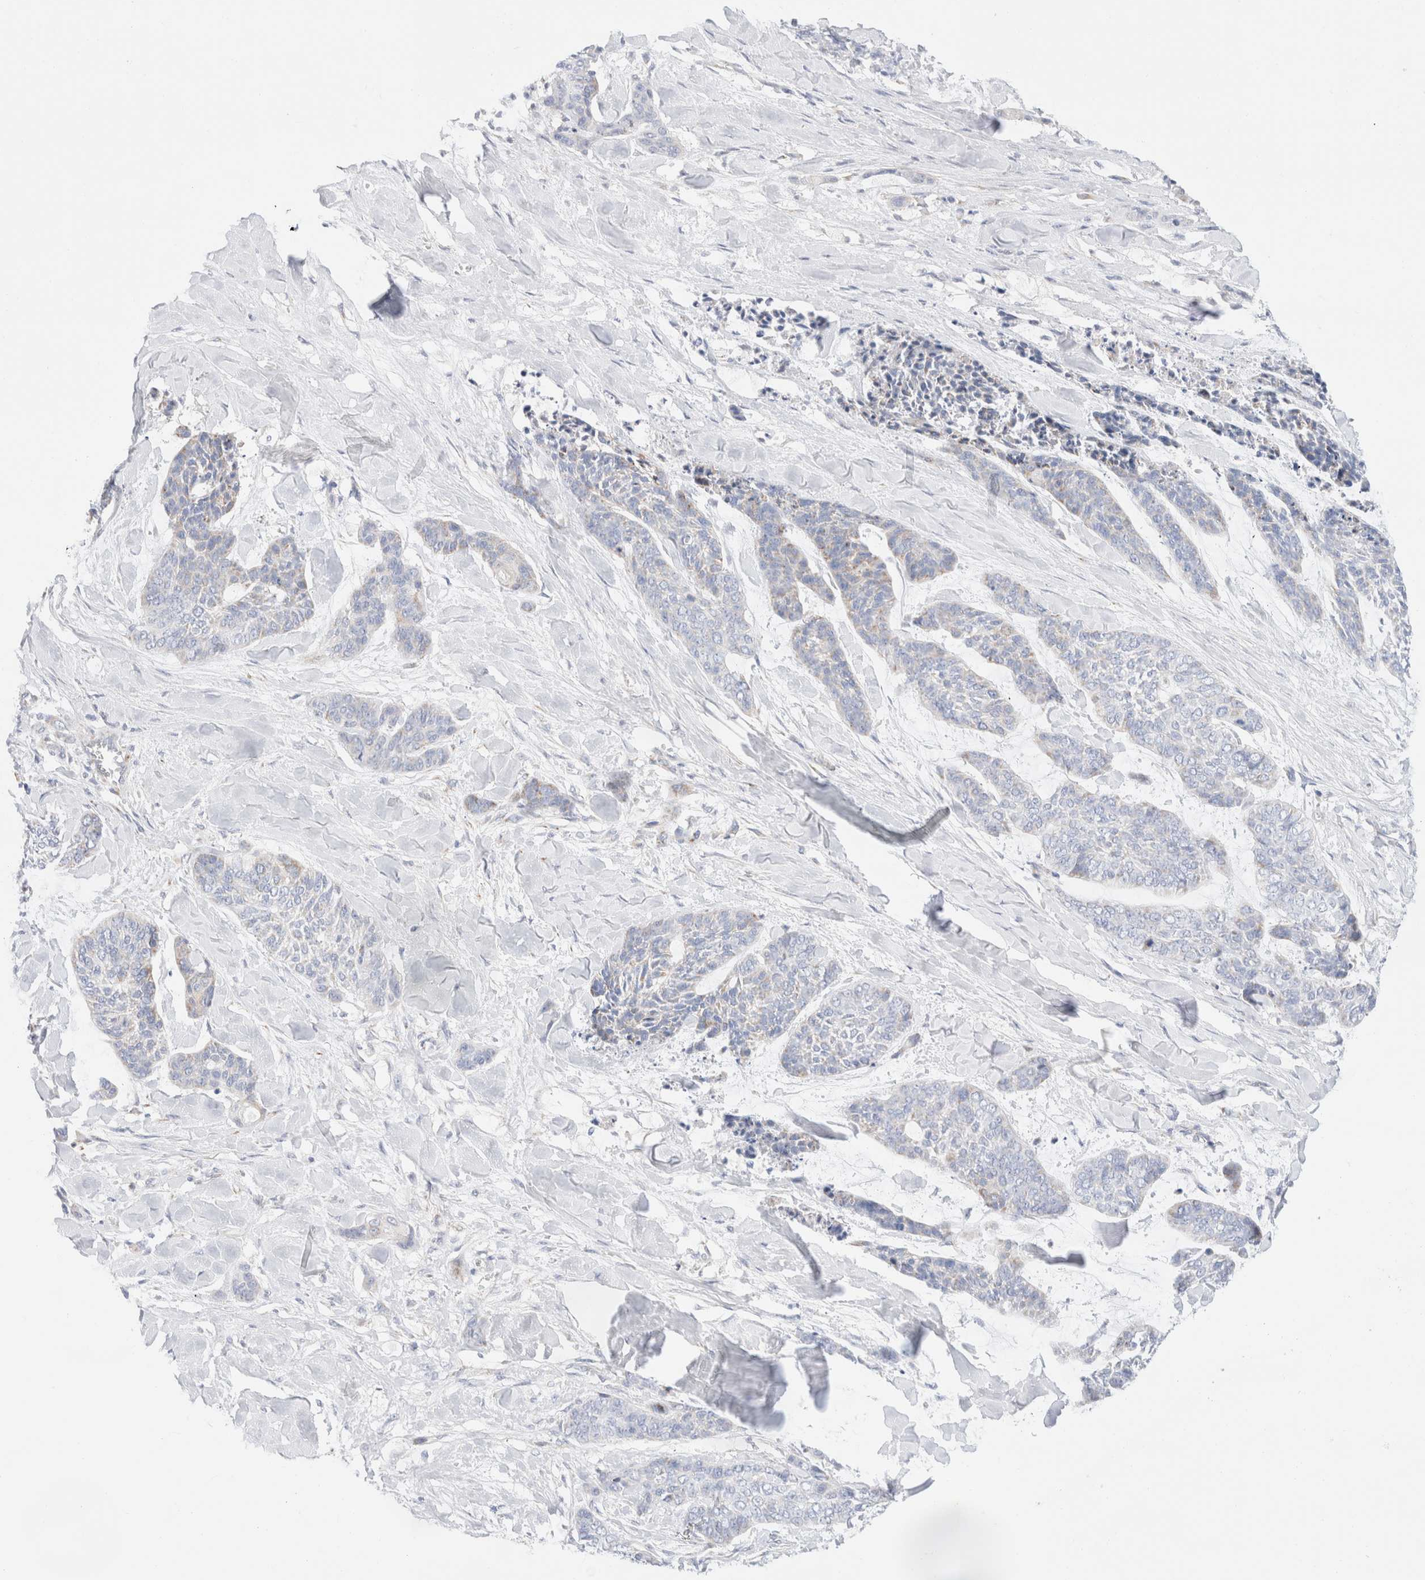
{"staining": {"intensity": "negative", "quantity": "none", "location": "none"}, "tissue": "skin cancer", "cell_type": "Tumor cells", "image_type": "cancer", "snomed": [{"axis": "morphology", "description": "Basal cell carcinoma"}, {"axis": "topography", "description": "Skin"}], "caption": "Skin basal cell carcinoma was stained to show a protein in brown. There is no significant positivity in tumor cells. (DAB (3,3'-diaminobenzidine) immunohistochemistry with hematoxylin counter stain).", "gene": "ATP6V1C1", "patient": {"sex": "female", "age": 64}}